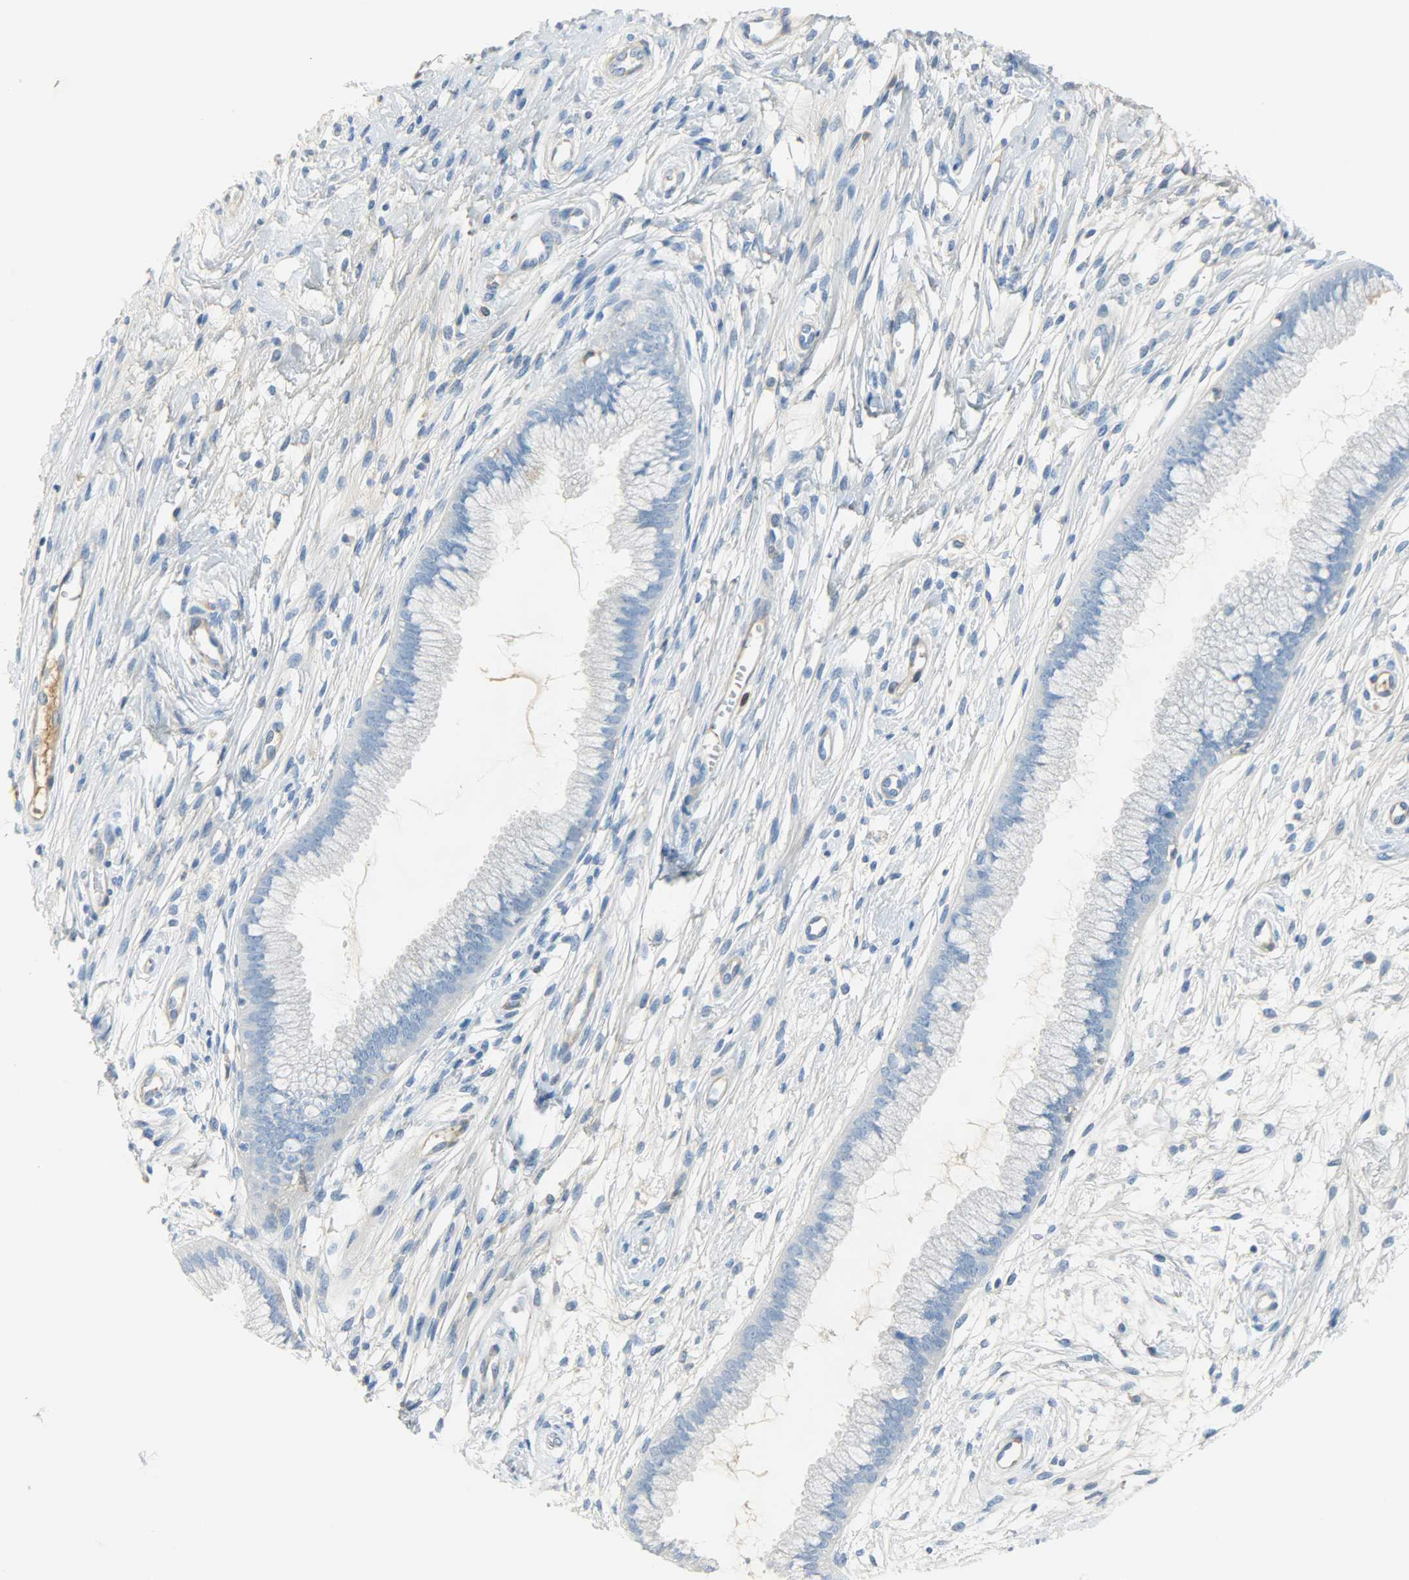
{"staining": {"intensity": "negative", "quantity": "none", "location": "none"}, "tissue": "cervix", "cell_type": "Glandular cells", "image_type": "normal", "snomed": [{"axis": "morphology", "description": "Normal tissue, NOS"}, {"axis": "topography", "description": "Cervix"}], "caption": "Immunohistochemistry image of benign human cervix stained for a protein (brown), which shows no expression in glandular cells.", "gene": "CRP", "patient": {"sex": "female", "age": 39}}